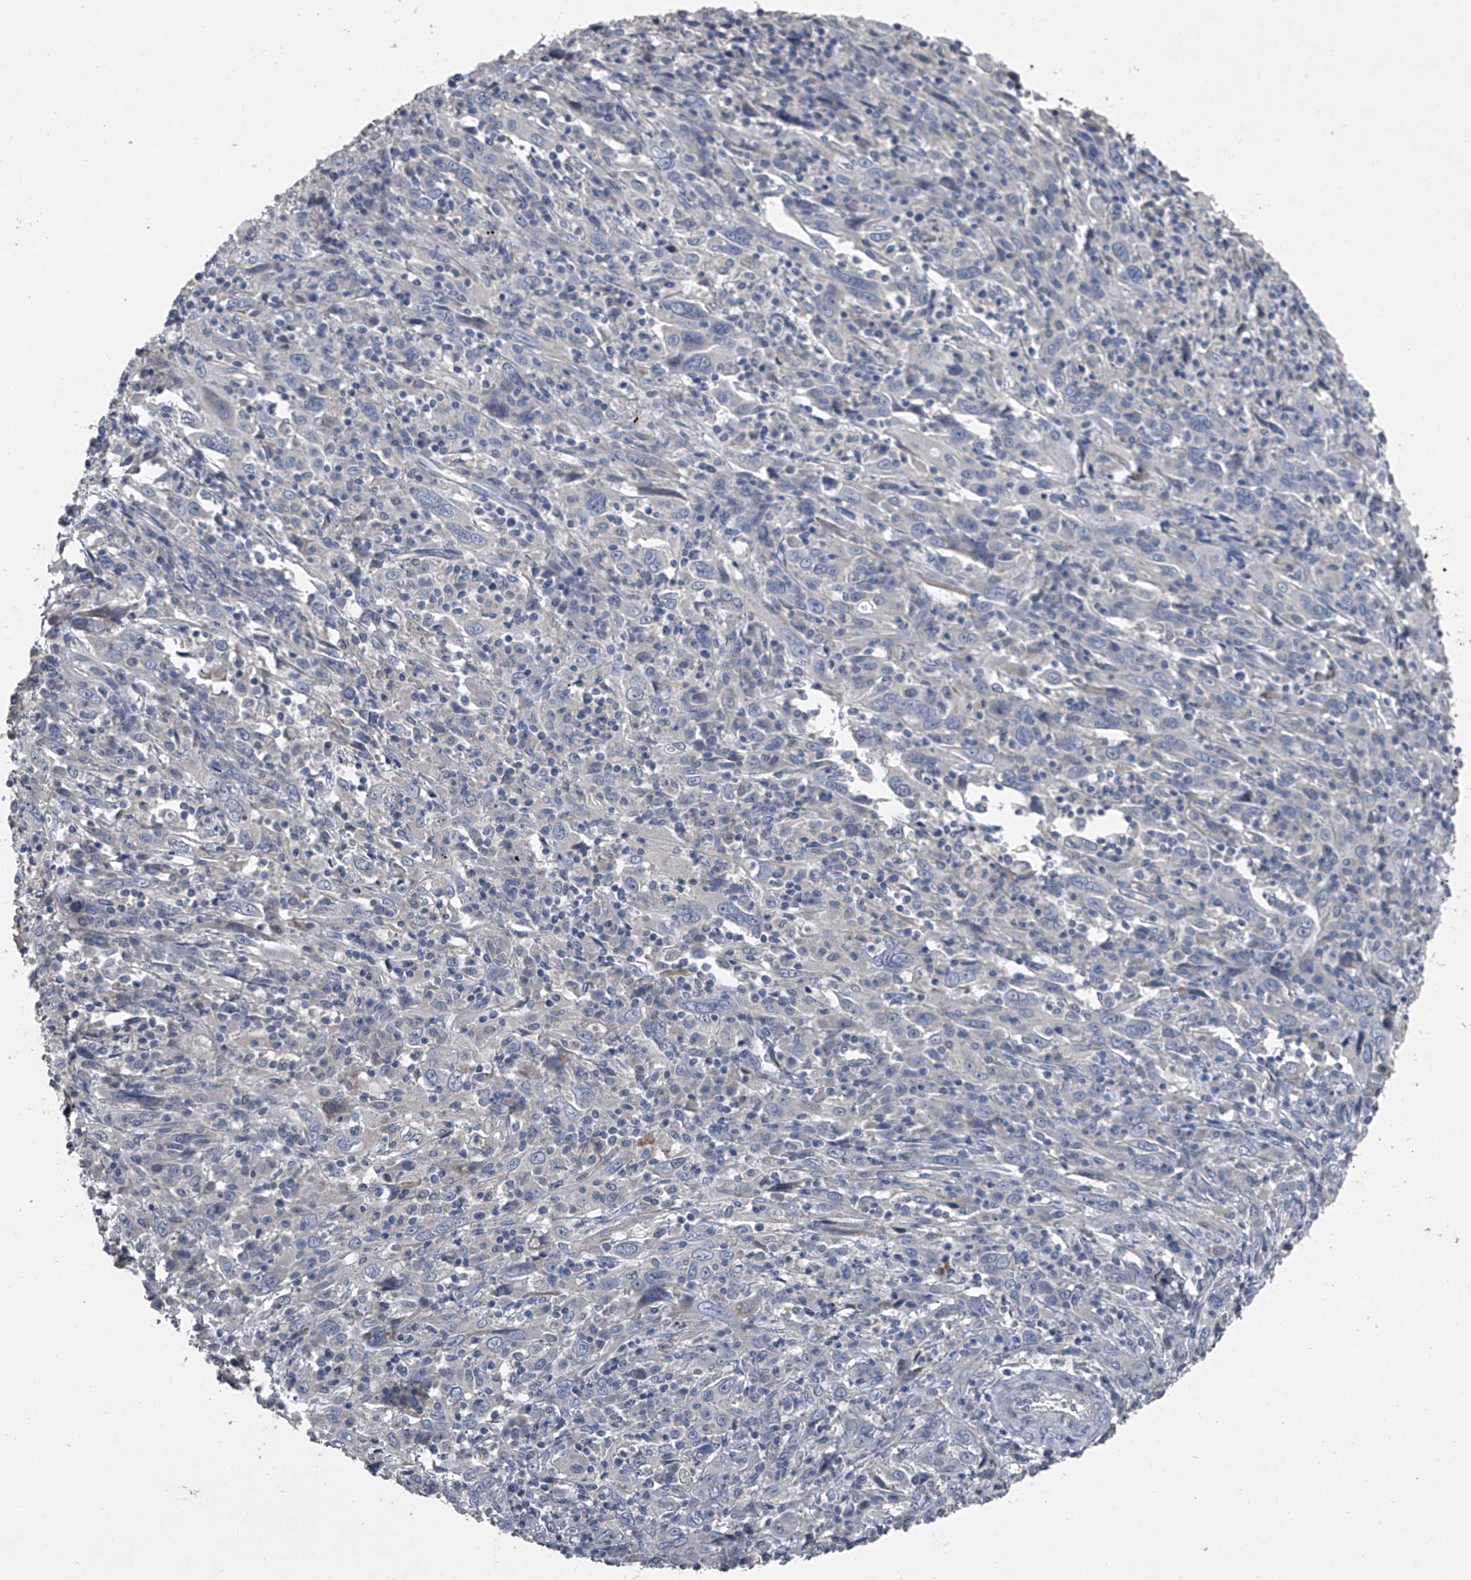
{"staining": {"intensity": "negative", "quantity": "none", "location": "none"}, "tissue": "cervical cancer", "cell_type": "Tumor cells", "image_type": "cancer", "snomed": [{"axis": "morphology", "description": "Squamous cell carcinoma, NOS"}, {"axis": "topography", "description": "Cervix"}], "caption": "There is no significant staining in tumor cells of cervical squamous cell carcinoma. (DAB IHC with hematoxylin counter stain).", "gene": "HEPHL1", "patient": {"sex": "female", "age": 46}}